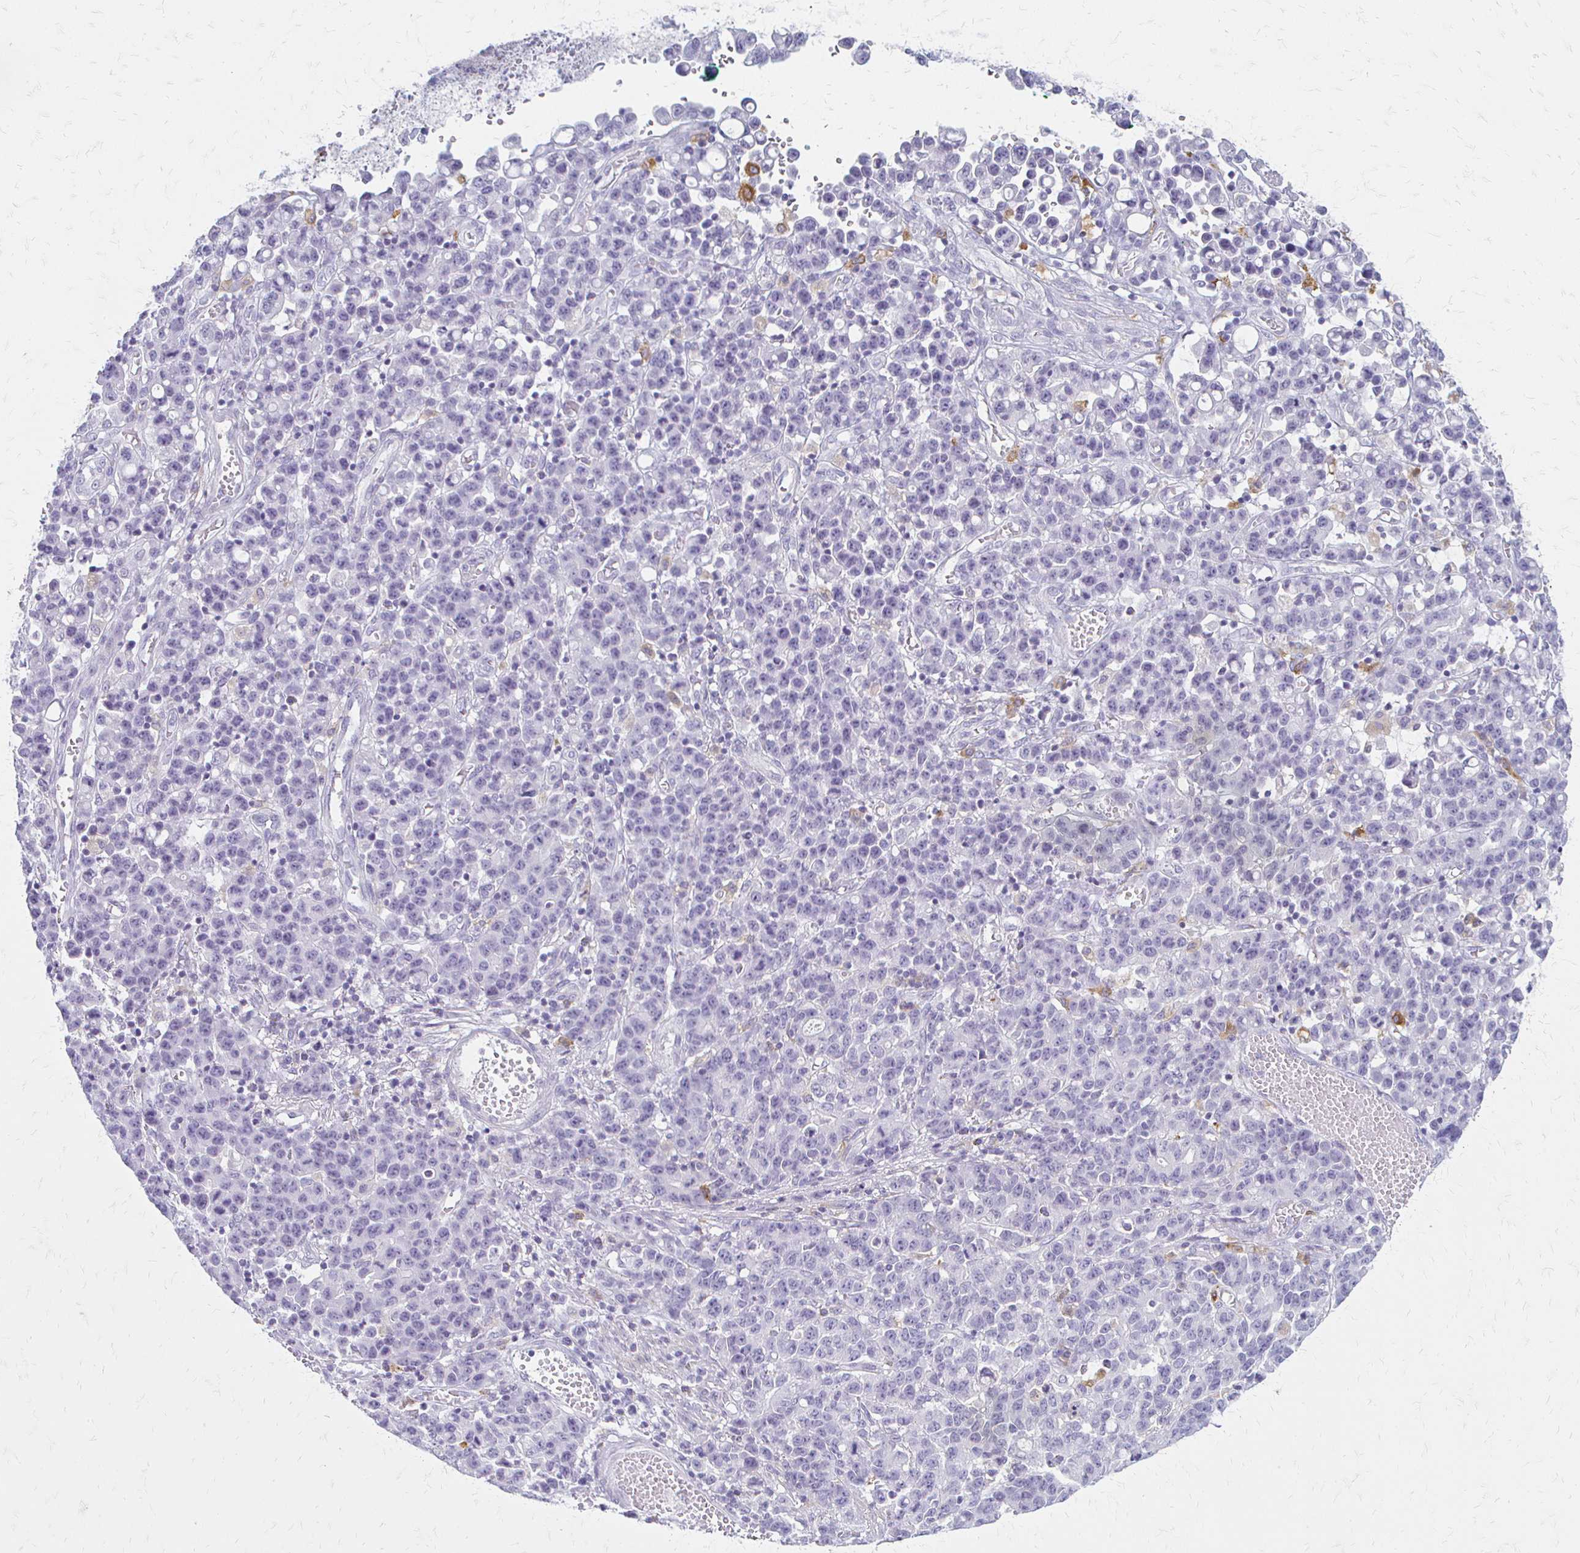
{"staining": {"intensity": "negative", "quantity": "none", "location": "none"}, "tissue": "stomach cancer", "cell_type": "Tumor cells", "image_type": "cancer", "snomed": [{"axis": "morphology", "description": "Adenocarcinoma, NOS"}, {"axis": "topography", "description": "Stomach, upper"}], "caption": "High power microscopy image of an IHC micrograph of stomach cancer, revealing no significant expression in tumor cells.", "gene": "ACP5", "patient": {"sex": "male", "age": 69}}